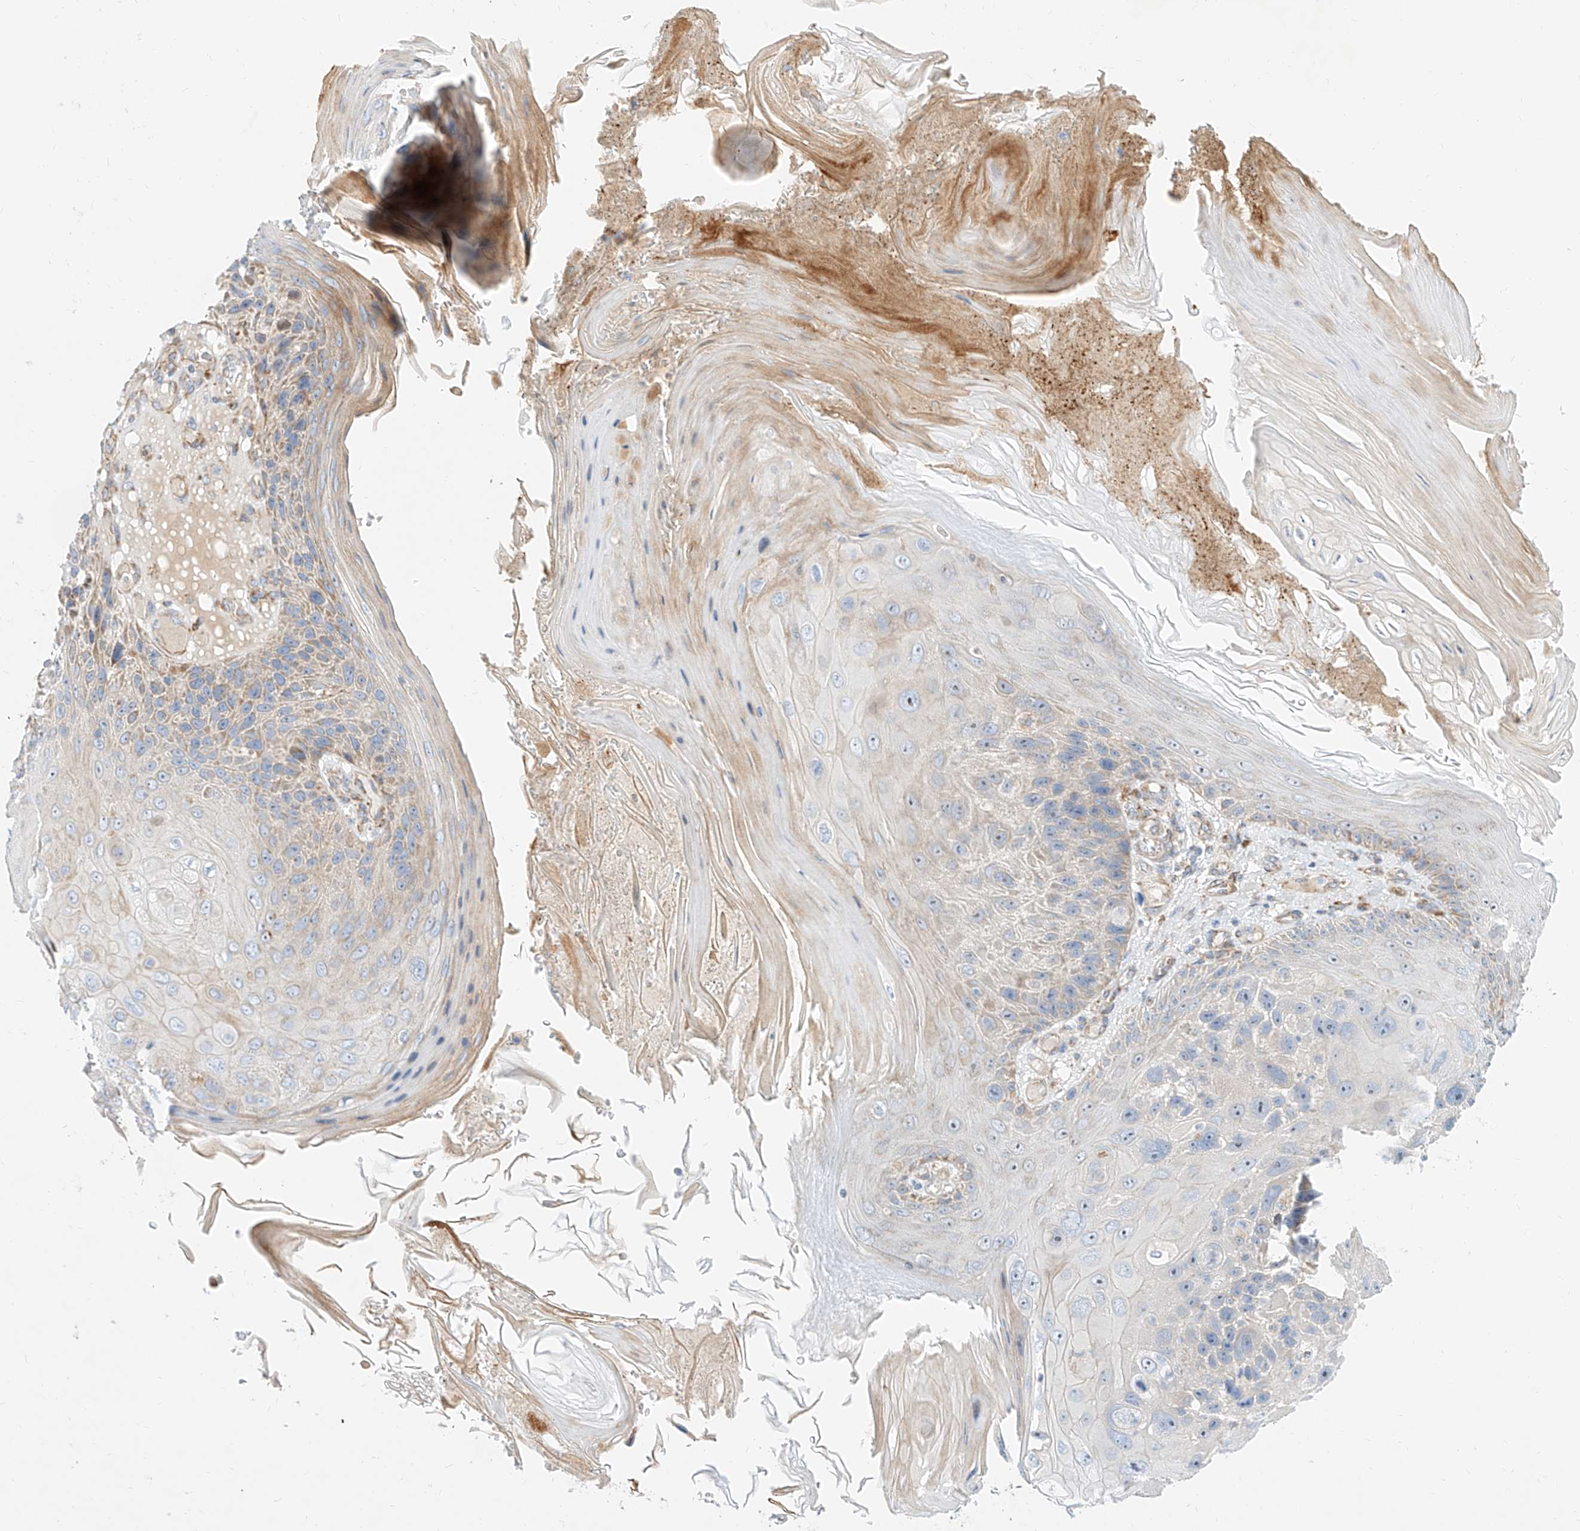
{"staining": {"intensity": "weak", "quantity": "<25%", "location": "cytoplasmic/membranous"}, "tissue": "skin cancer", "cell_type": "Tumor cells", "image_type": "cancer", "snomed": [{"axis": "morphology", "description": "Squamous cell carcinoma, NOS"}, {"axis": "topography", "description": "Skin"}], "caption": "The immunohistochemistry (IHC) micrograph has no significant positivity in tumor cells of skin cancer tissue.", "gene": "CST9", "patient": {"sex": "female", "age": 88}}